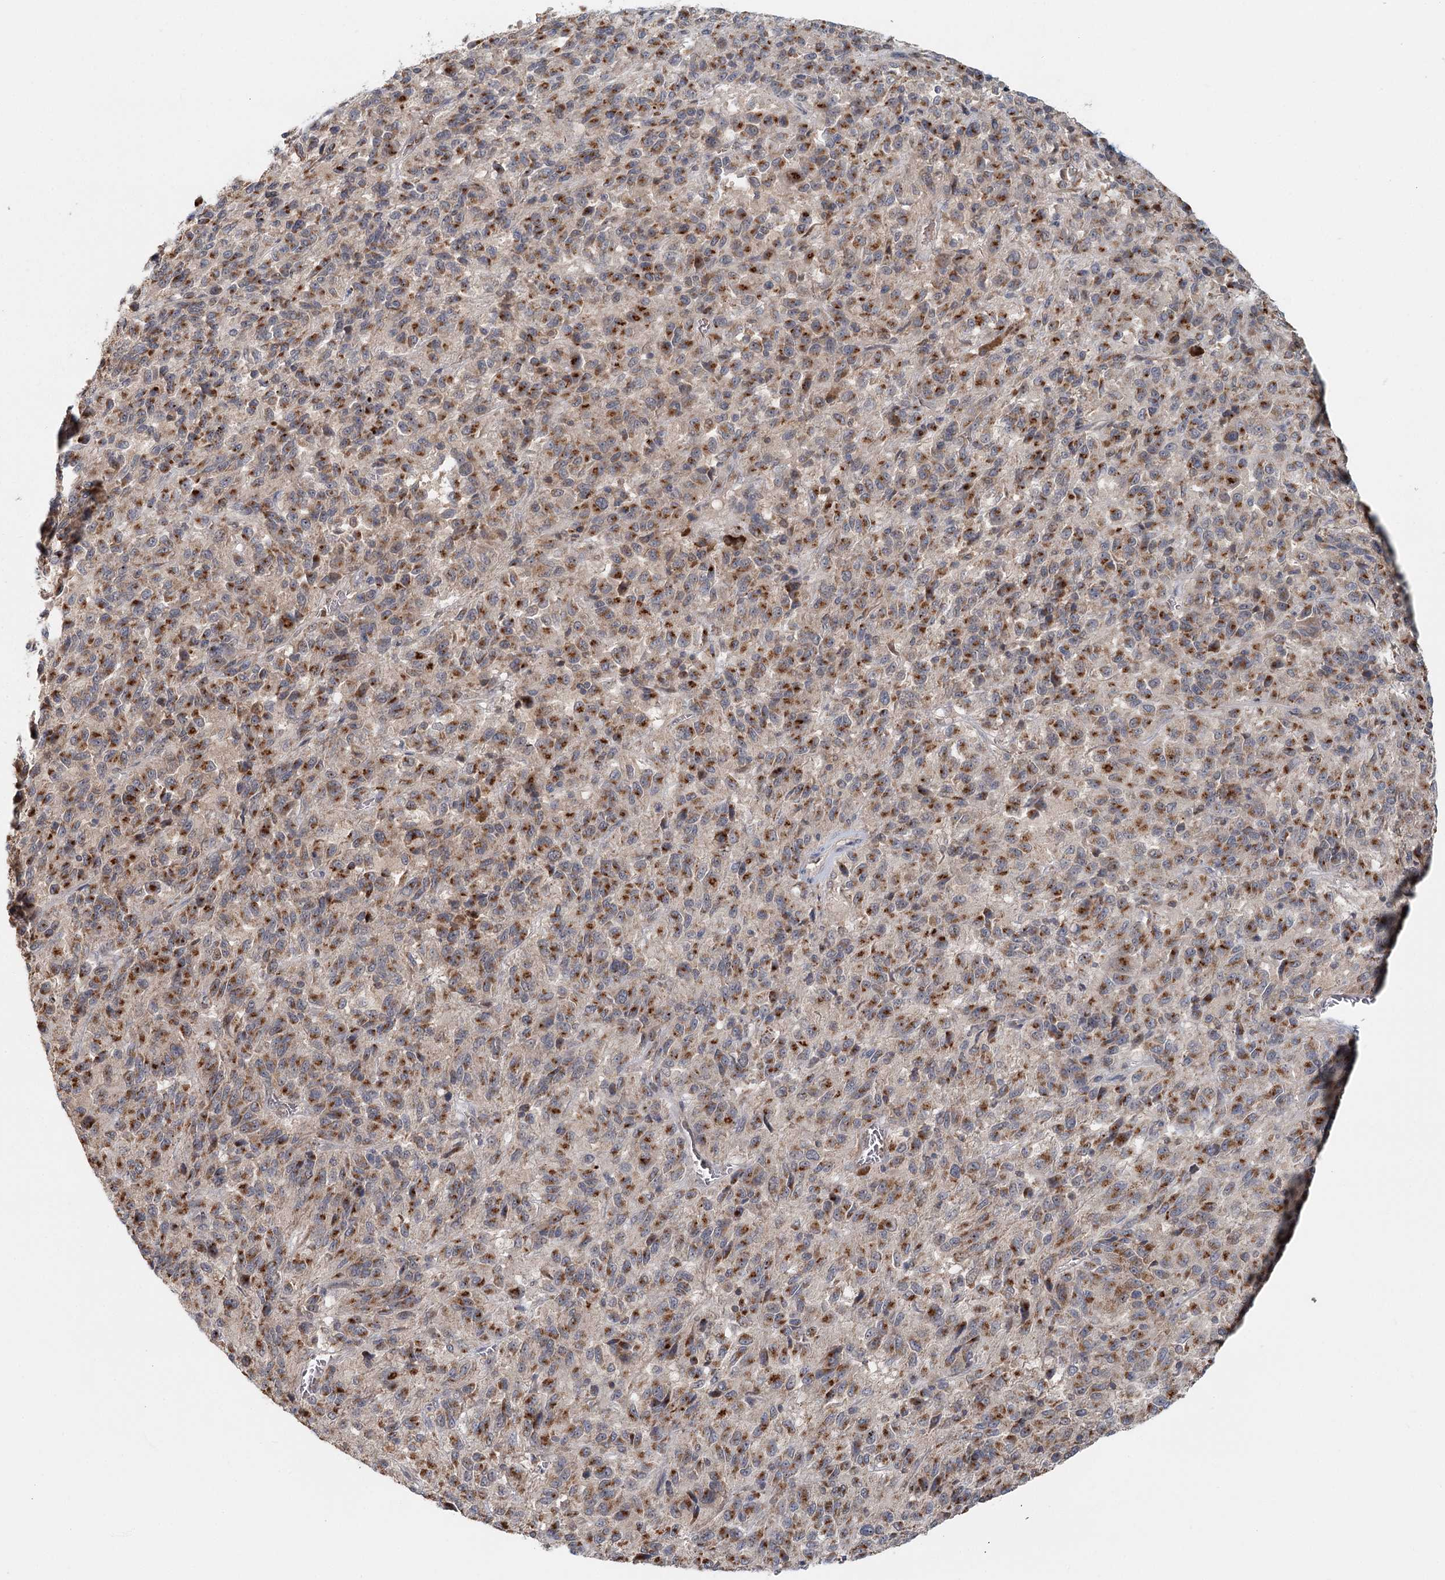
{"staining": {"intensity": "strong", "quantity": ">75%", "location": "cytoplasmic/membranous"}, "tissue": "melanoma", "cell_type": "Tumor cells", "image_type": "cancer", "snomed": [{"axis": "morphology", "description": "Malignant melanoma, Metastatic site"}, {"axis": "topography", "description": "Lung"}], "caption": "This photomicrograph demonstrates malignant melanoma (metastatic site) stained with immunohistochemistry to label a protein in brown. The cytoplasmic/membranous of tumor cells show strong positivity for the protein. Nuclei are counter-stained blue.", "gene": "ADK", "patient": {"sex": "male", "age": 64}}